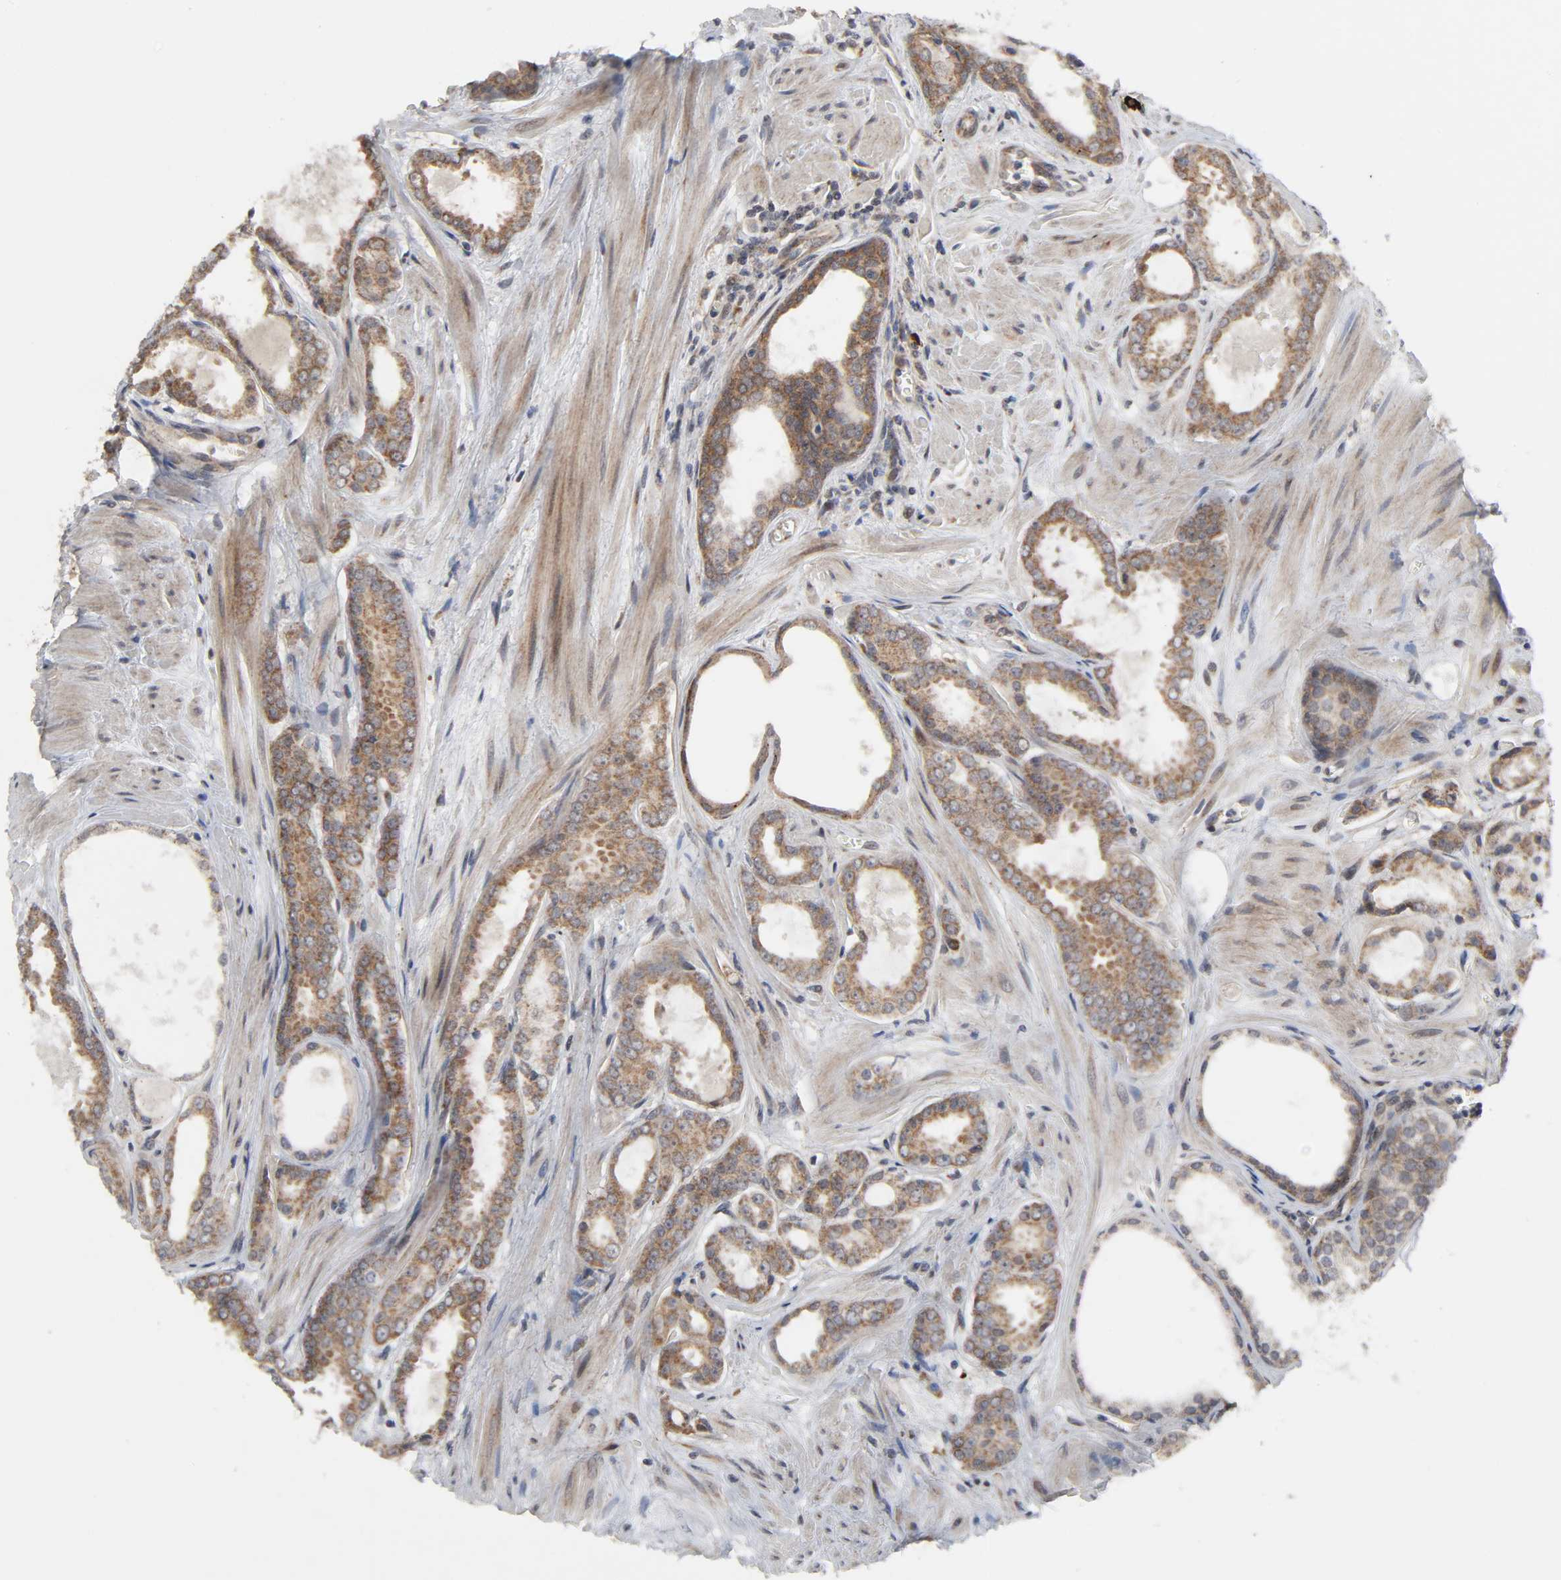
{"staining": {"intensity": "moderate", "quantity": ">75%", "location": "cytoplasmic/membranous"}, "tissue": "prostate cancer", "cell_type": "Tumor cells", "image_type": "cancer", "snomed": [{"axis": "morphology", "description": "Adenocarcinoma, Low grade"}, {"axis": "topography", "description": "Prostate"}], "caption": "Protein analysis of low-grade adenocarcinoma (prostate) tissue shows moderate cytoplasmic/membranous expression in about >75% of tumor cells.", "gene": "SLC30A9", "patient": {"sex": "male", "age": 57}}